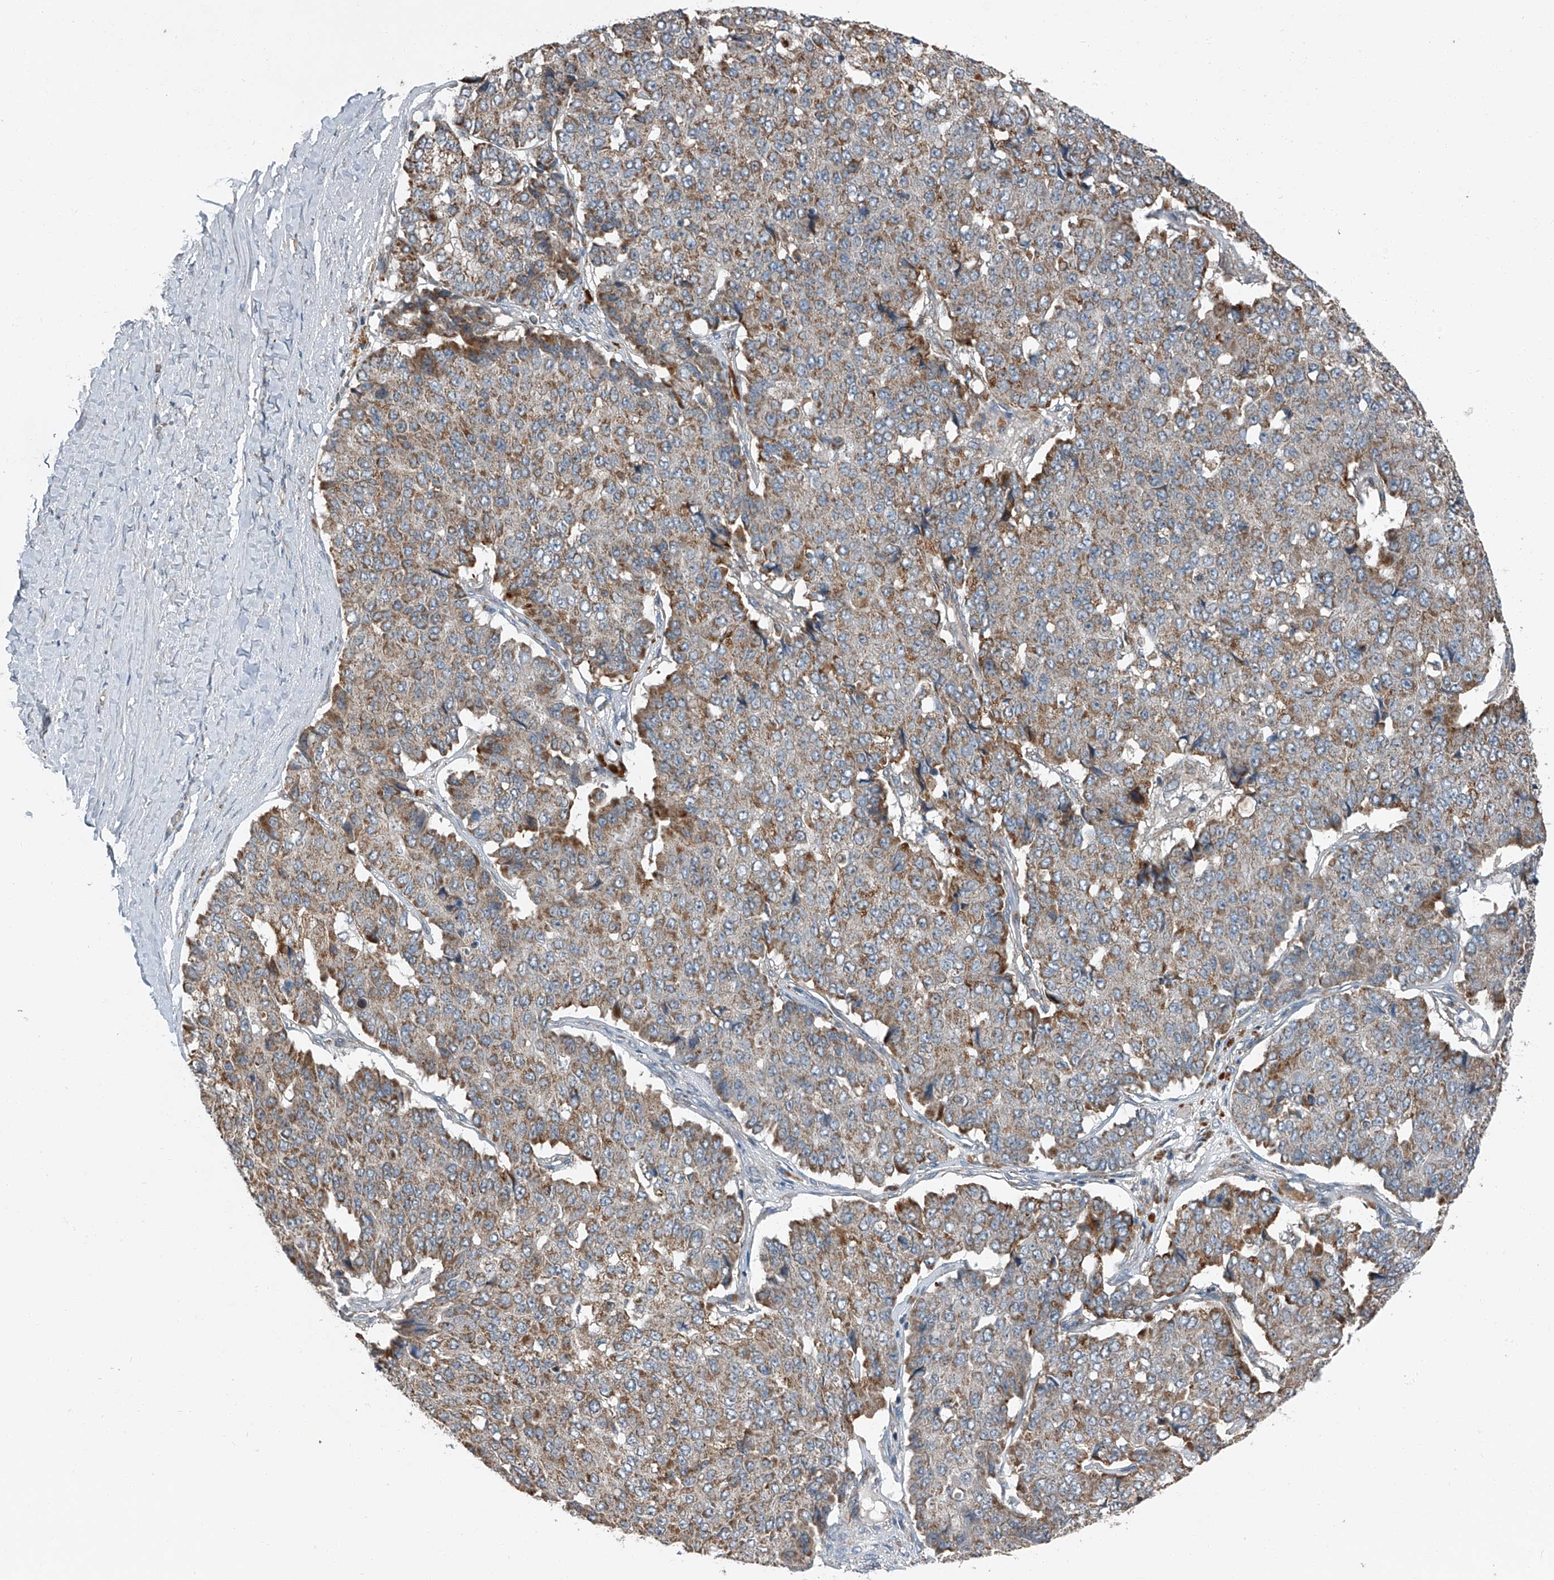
{"staining": {"intensity": "moderate", "quantity": ">75%", "location": "cytoplasmic/membranous"}, "tissue": "pancreatic cancer", "cell_type": "Tumor cells", "image_type": "cancer", "snomed": [{"axis": "morphology", "description": "Adenocarcinoma, NOS"}, {"axis": "topography", "description": "Pancreas"}], "caption": "Pancreatic adenocarcinoma tissue exhibits moderate cytoplasmic/membranous positivity in about >75% of tumor cells (DAB = brown stain, brightfield microscopy at high magnification).", "gene": "CHRNA7", "patient": {"sex": "male", "age": 50}}